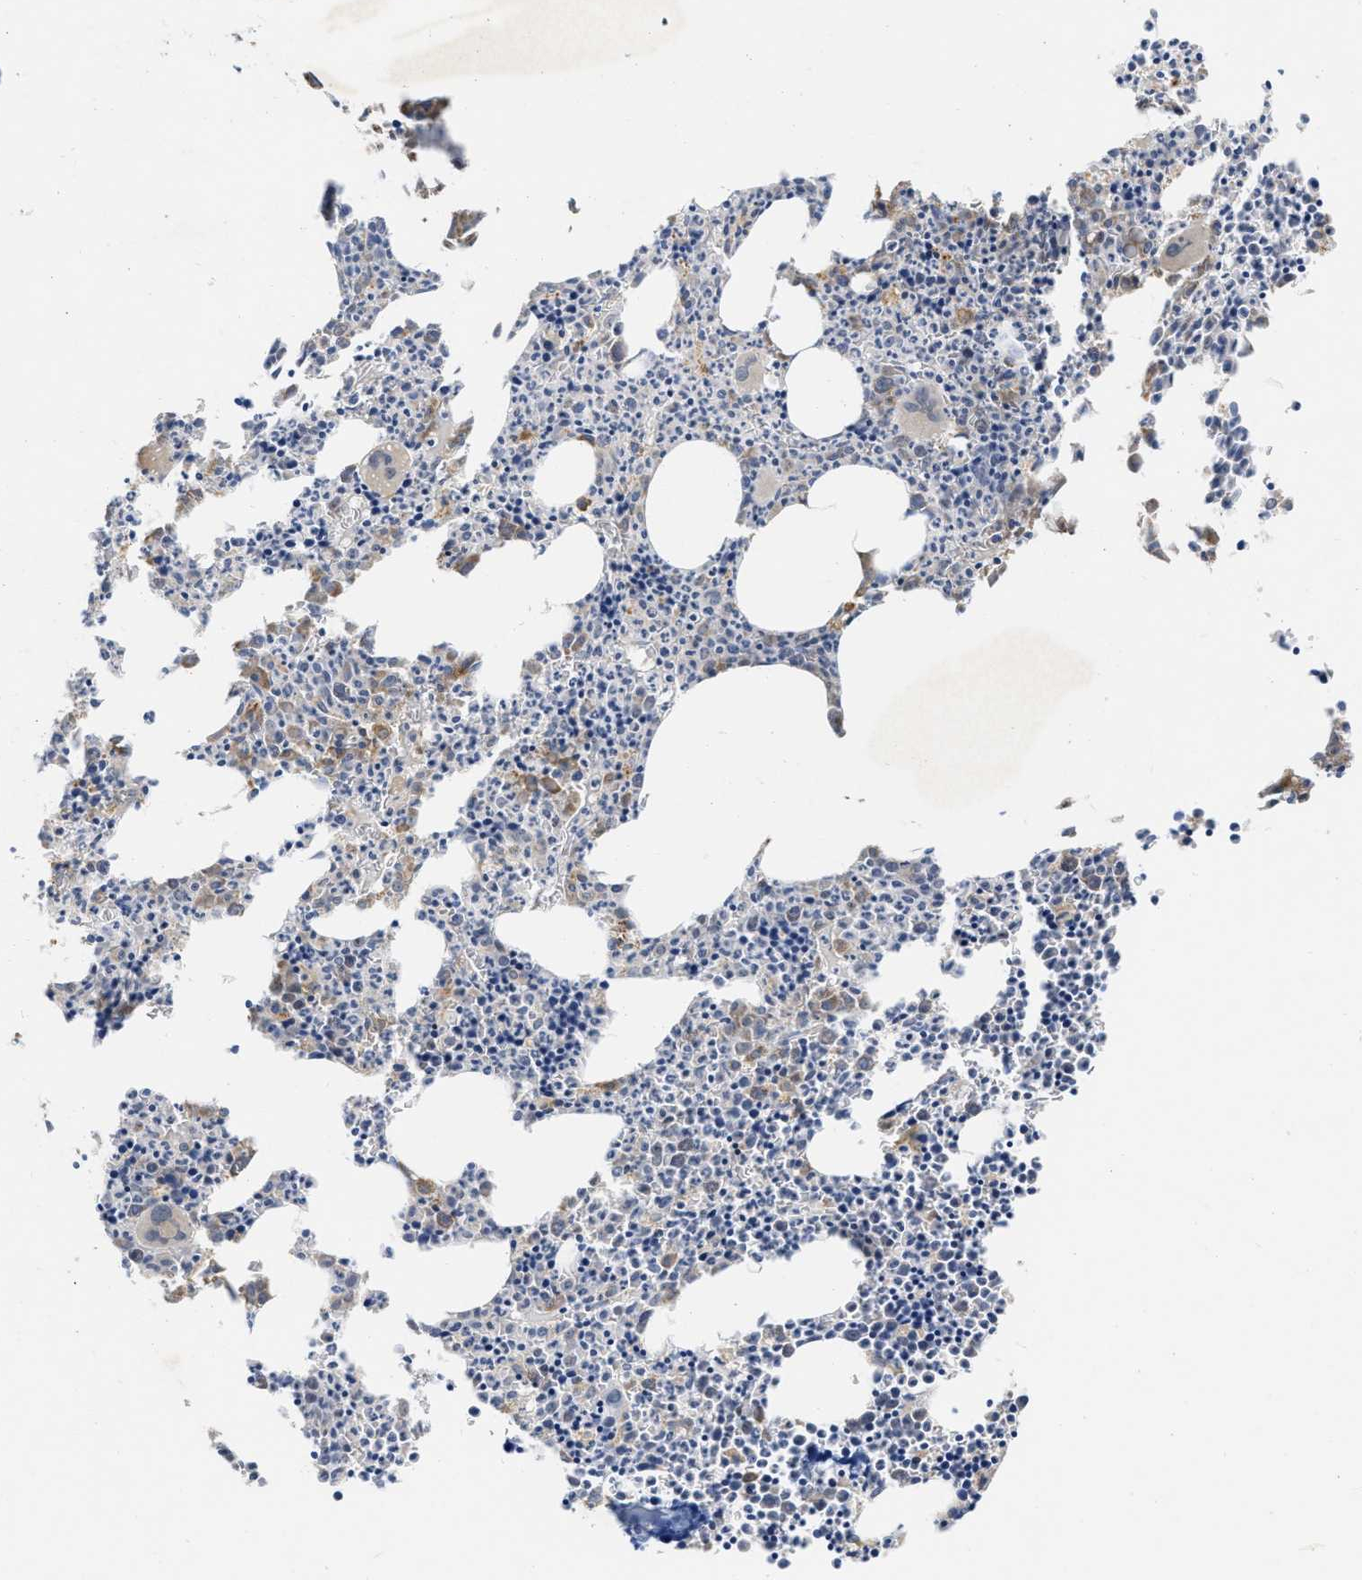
{"staining": {"intensity": "moderate", "quantity": "<25%", "location": "nuclear"}, "tissue": "bone marrow", "cell_type": "Hematopoietic cells", "image_type": "normal", "snomed": [{"axis": "morphology", "description": "Normal tissue, NOS"}, {"axis": "morphology", "description": "Inflammation, NOS"}, {"axis": "topography", "description": "Bone marrow"}], "caption": "Immunohistochemical staining of normal human bone marrow displays low levels of moderate nuclear positivity in about <25% of hematopoietic cells.", "gene": "ELAC2", "patient": {"sex": "male", "age": 31}}